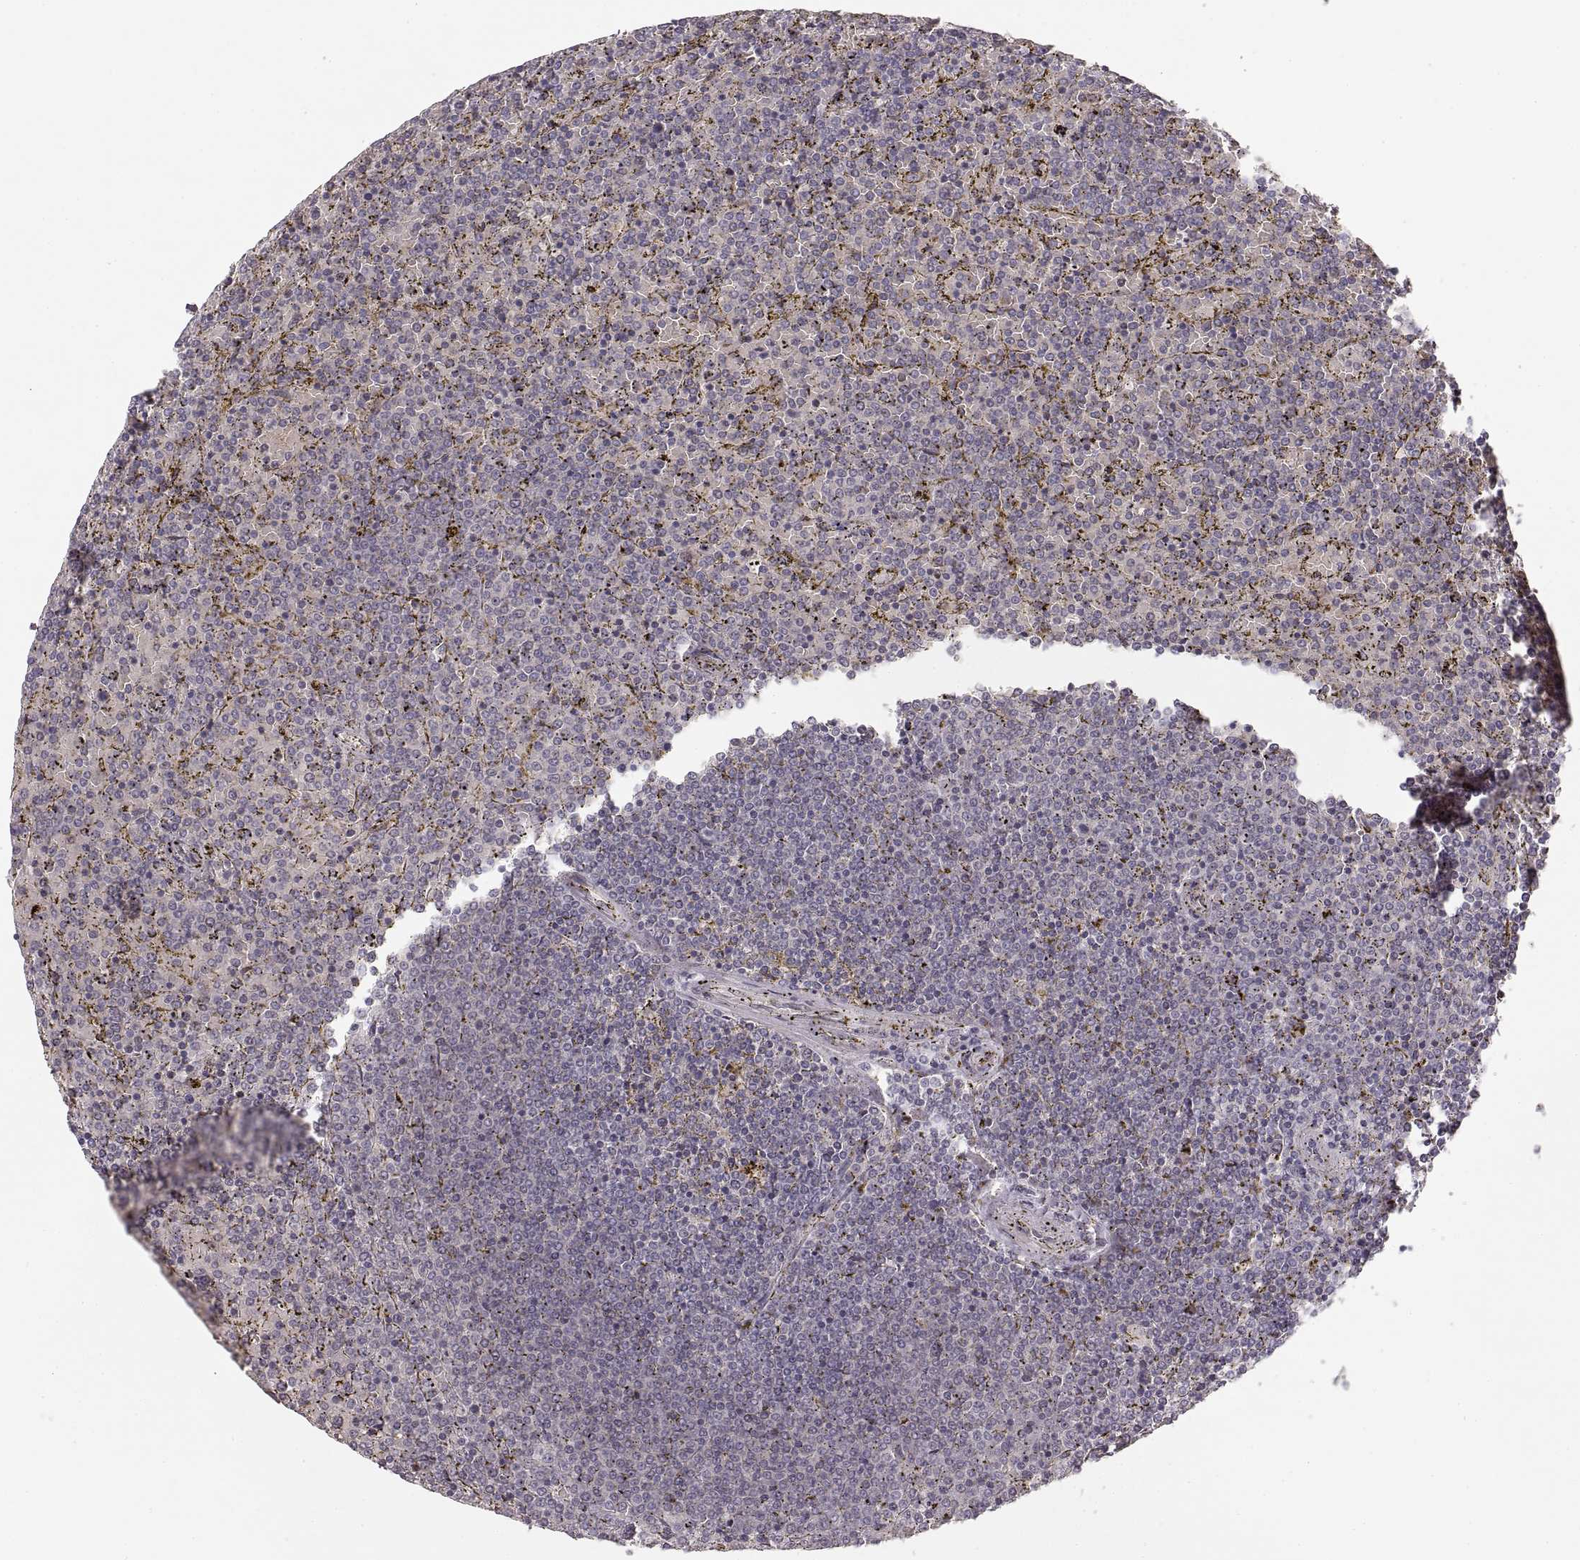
{"staining": {"intensity": "negative", "quantity": "none", "location": "none"}, "tissue": "lymphoma", "cell_type": "Tumor cells", "image_type": "cancer", "snomed": [{"axis": "morphology", "description": "Malignant lymphoma, non-Hodgkin's type, Low grade"}, {"axis": "topography", "description": "Spleen"}], "caption": "Immunohistochemistry (IHC) micrograph of neoplastic tissue: malignant lymphoma, non-Hodgkin's type (low-grade) stained with DAB demonstrates no significant protein expression in tumor cells.", "gene": "LAMC2", "patient": {"sex": "female", "age": 77}}